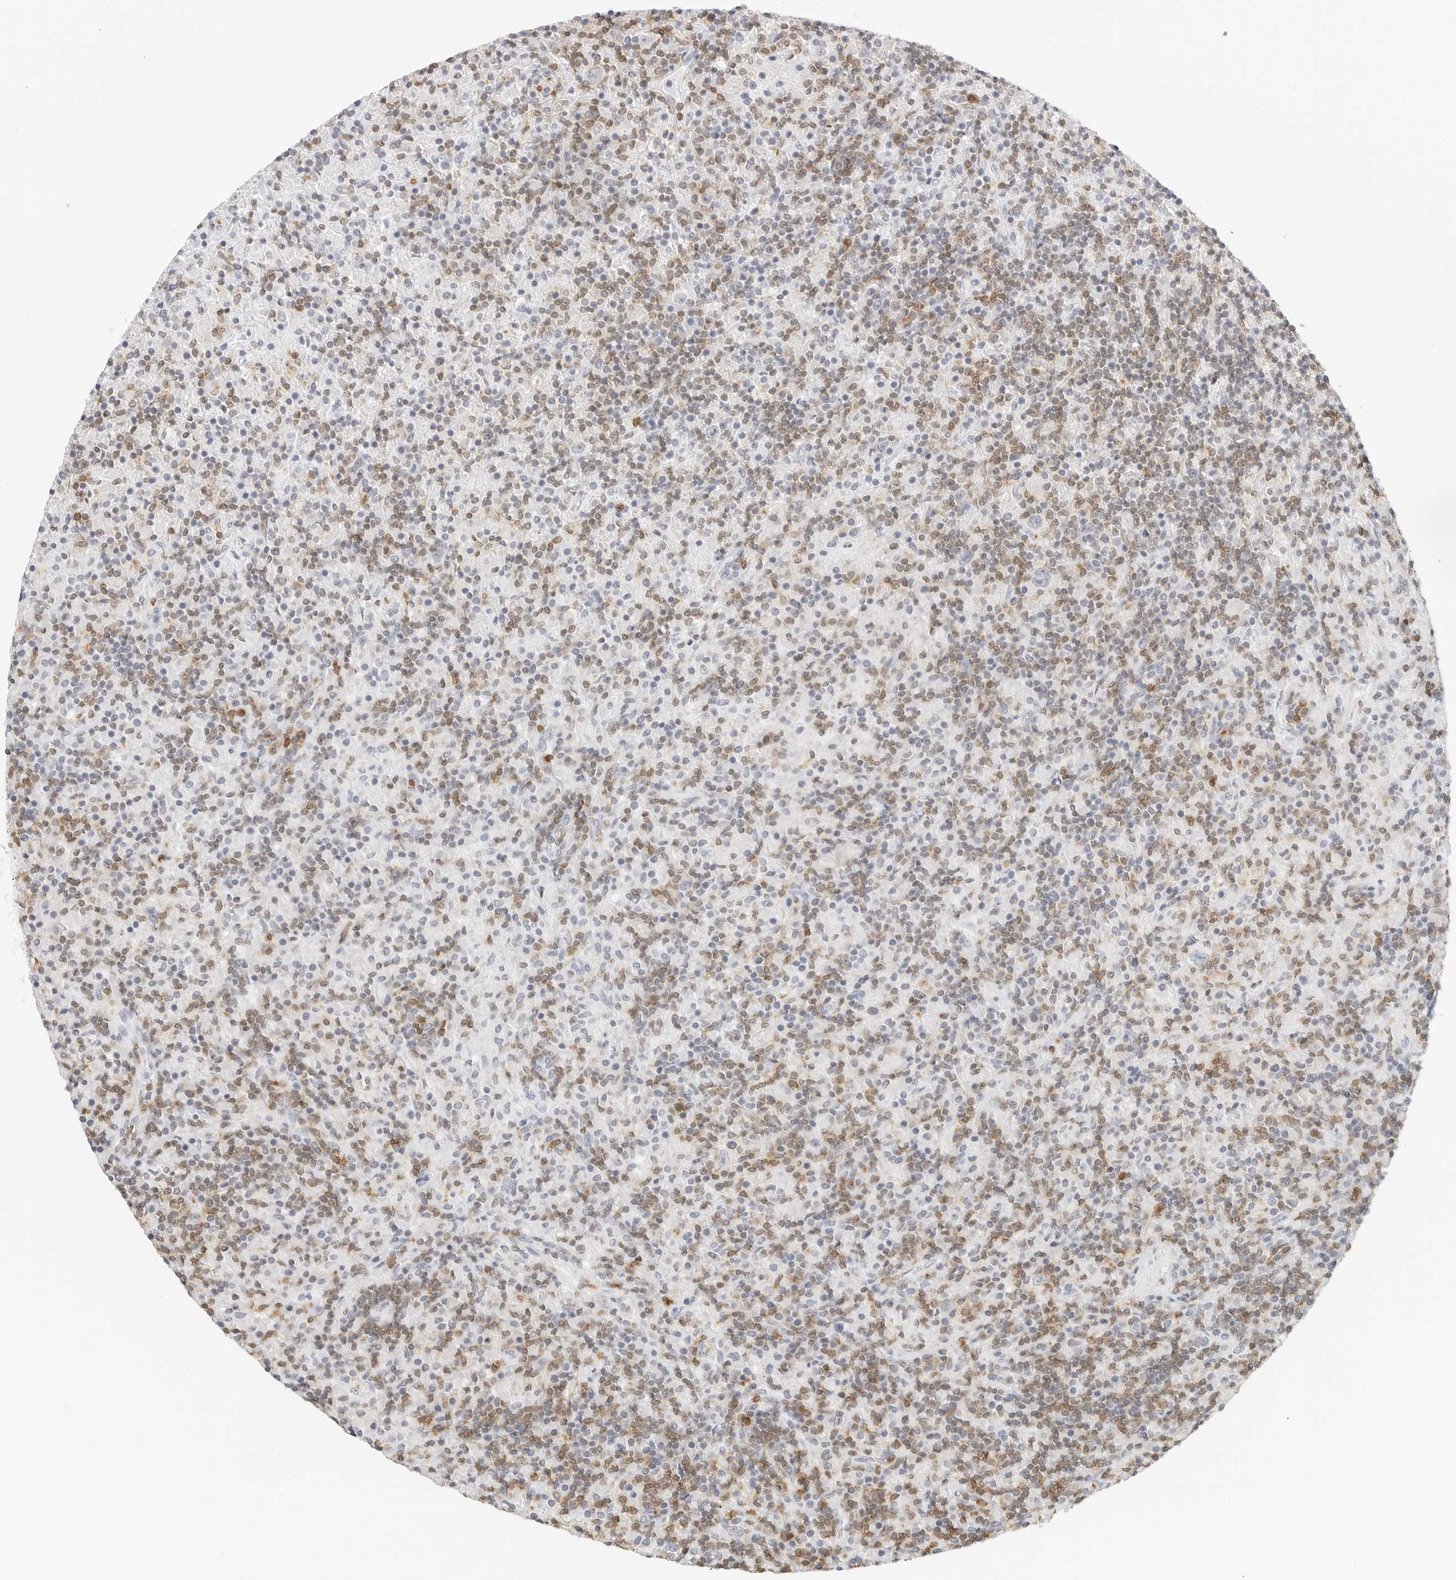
{"staining": {"intensity": "negative", "quantity": "none", "location": "none"}, "tissue": "lymphoma", "cell_type": "Tumor cells", "image_type": "cancer", "snomed": [{"axis": "morphology", "description": "Hodgkin's disease, NOS"}, {"axis": "topography", "description": "Lymph node"}], "caption": "DAB immunohistochemical staining of human lymphoma demonstrates no significant staining in tumor cells.", "gene": "SLC9A3R1", "patient": {"sex": "male", "age": 70}}